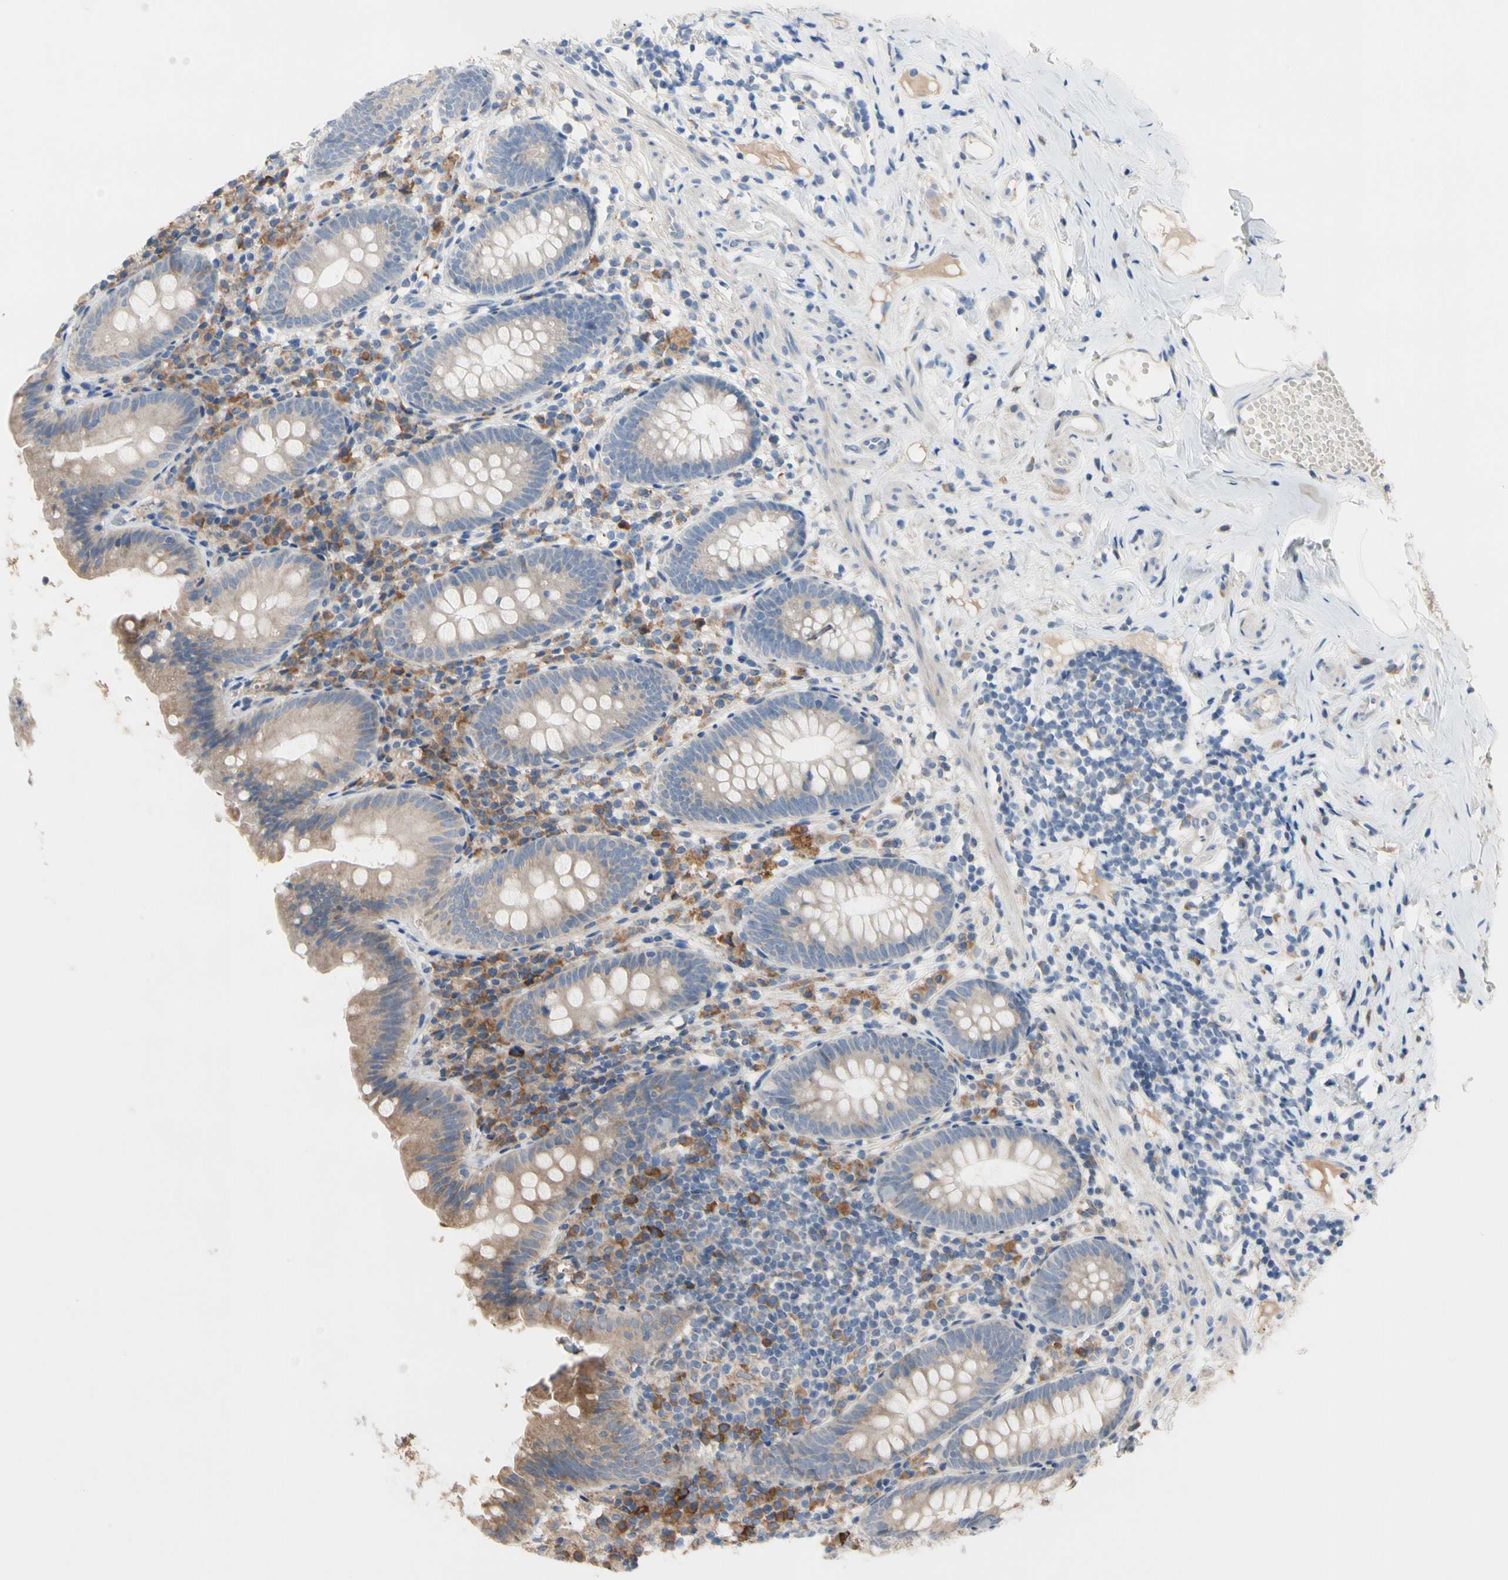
{"staining": {"intensity": "moderate", "quantity": ">75%", "location": "cytoplasmic/membranous"}, "tissue": "appendix", "cell_type": "Glandular cells", "image_type": "normal", "snomed": [{"axis": "morphology", "description": "Normal tissue, NOS"}, {"axis": "topography", "description": "Appendix"}], "caption": "Brown immunohistochemical staining in benign human appendix reveals moderate cytoplasmic/membranous staining in approximately >75% of glandular cells.", "gene": "TTC14", "patient": {"sex": "male", "age": 52}}